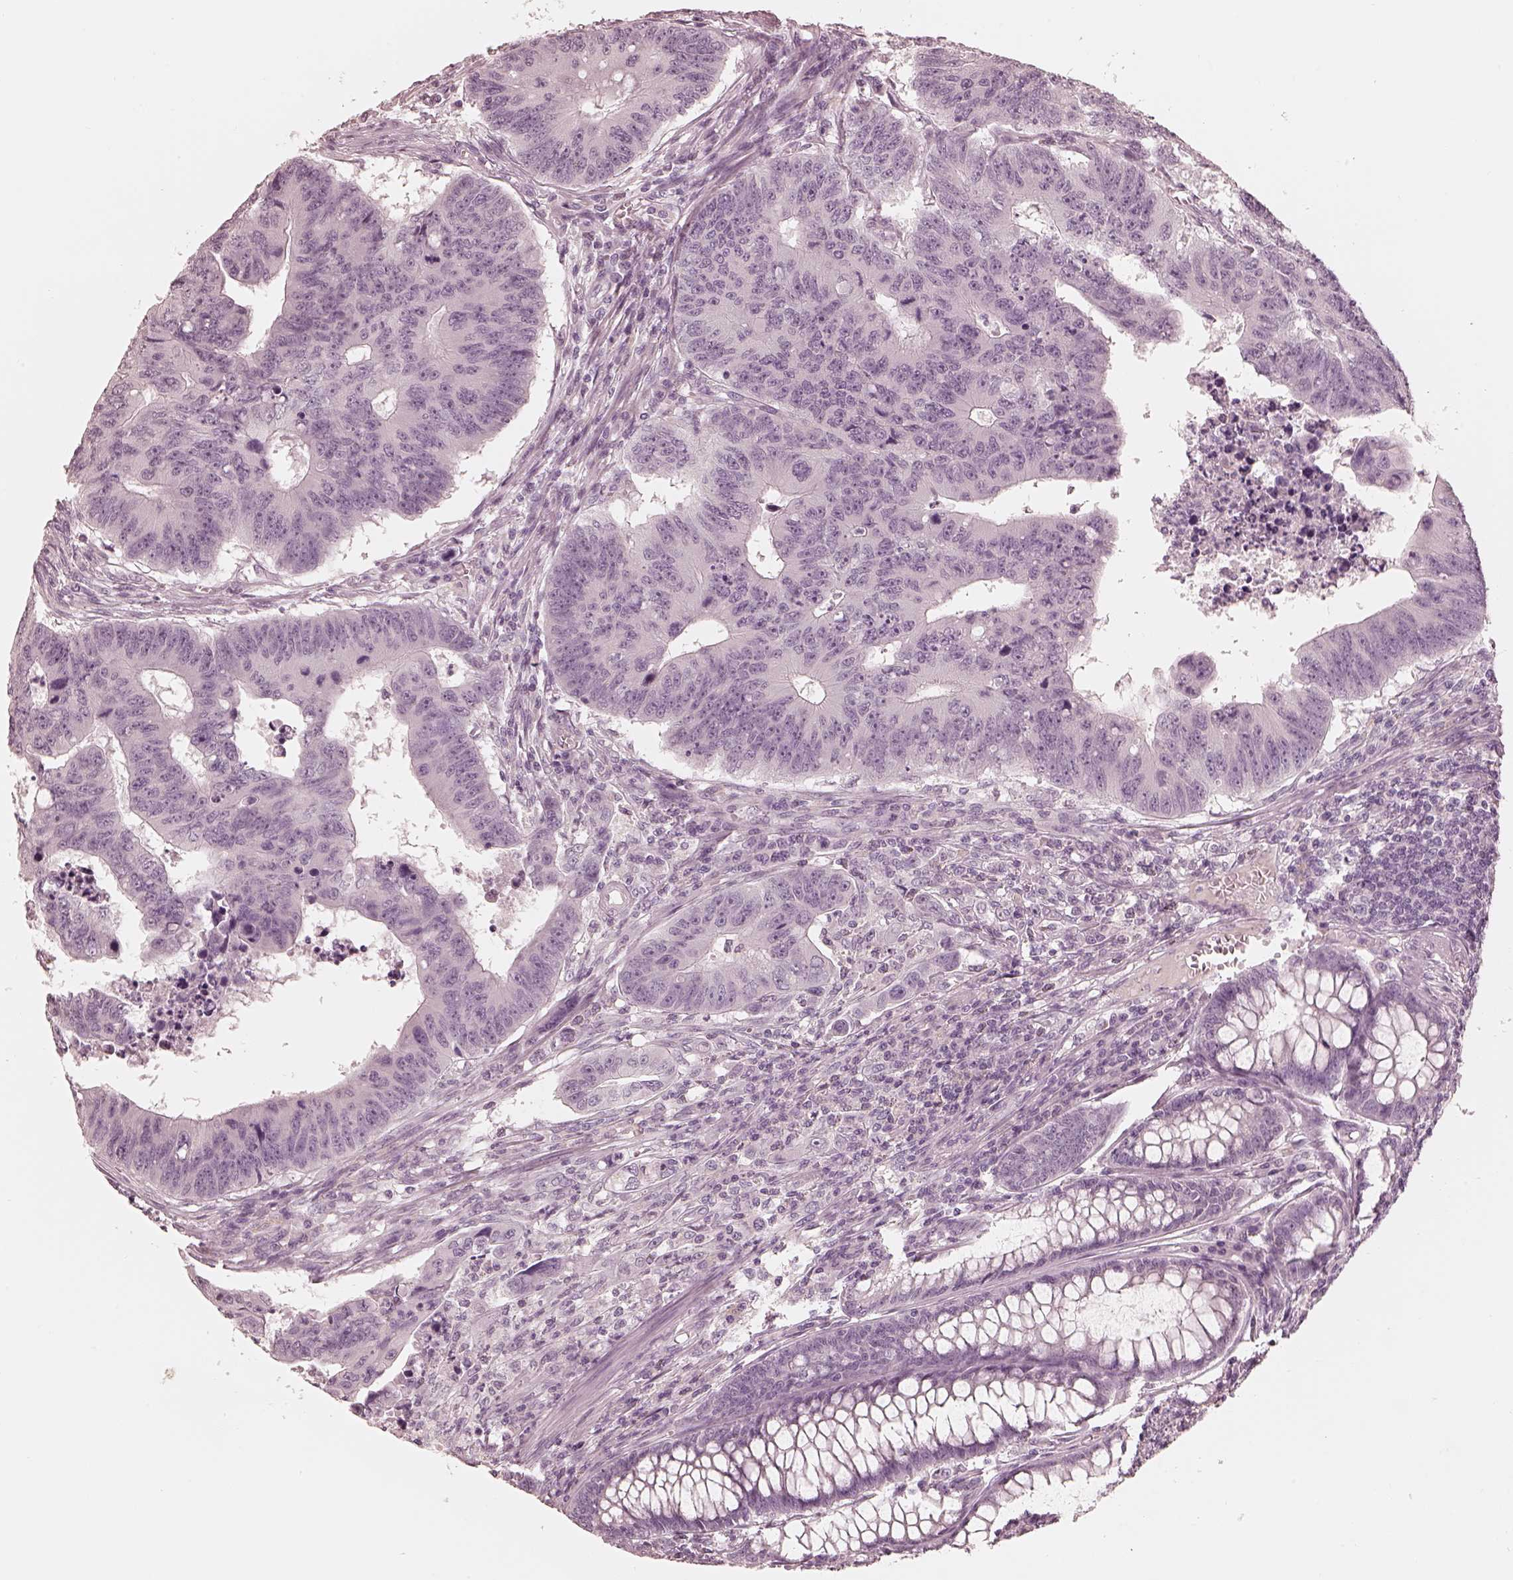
{"staining": {"intensity": "negative", "quantity": "none", "location": "none"}, "tissue": "colorectal cancer", "cell_type": "Tumor cells", "image_type": "cancer", "snomed": [{"axis": "morphology", "description": "Adenocarcinoma, NOS"}, {"axis": "topography", "description": "Rectum"}], "caption": "DAB (3,3'-diaminobenzidine) immunohistochemical staining of colorectal cancer (adenocarcinoma) displays no significant staining in tumor cells.", "gene": "CALR3", "patient": {"sex": "female", "age": 85}}